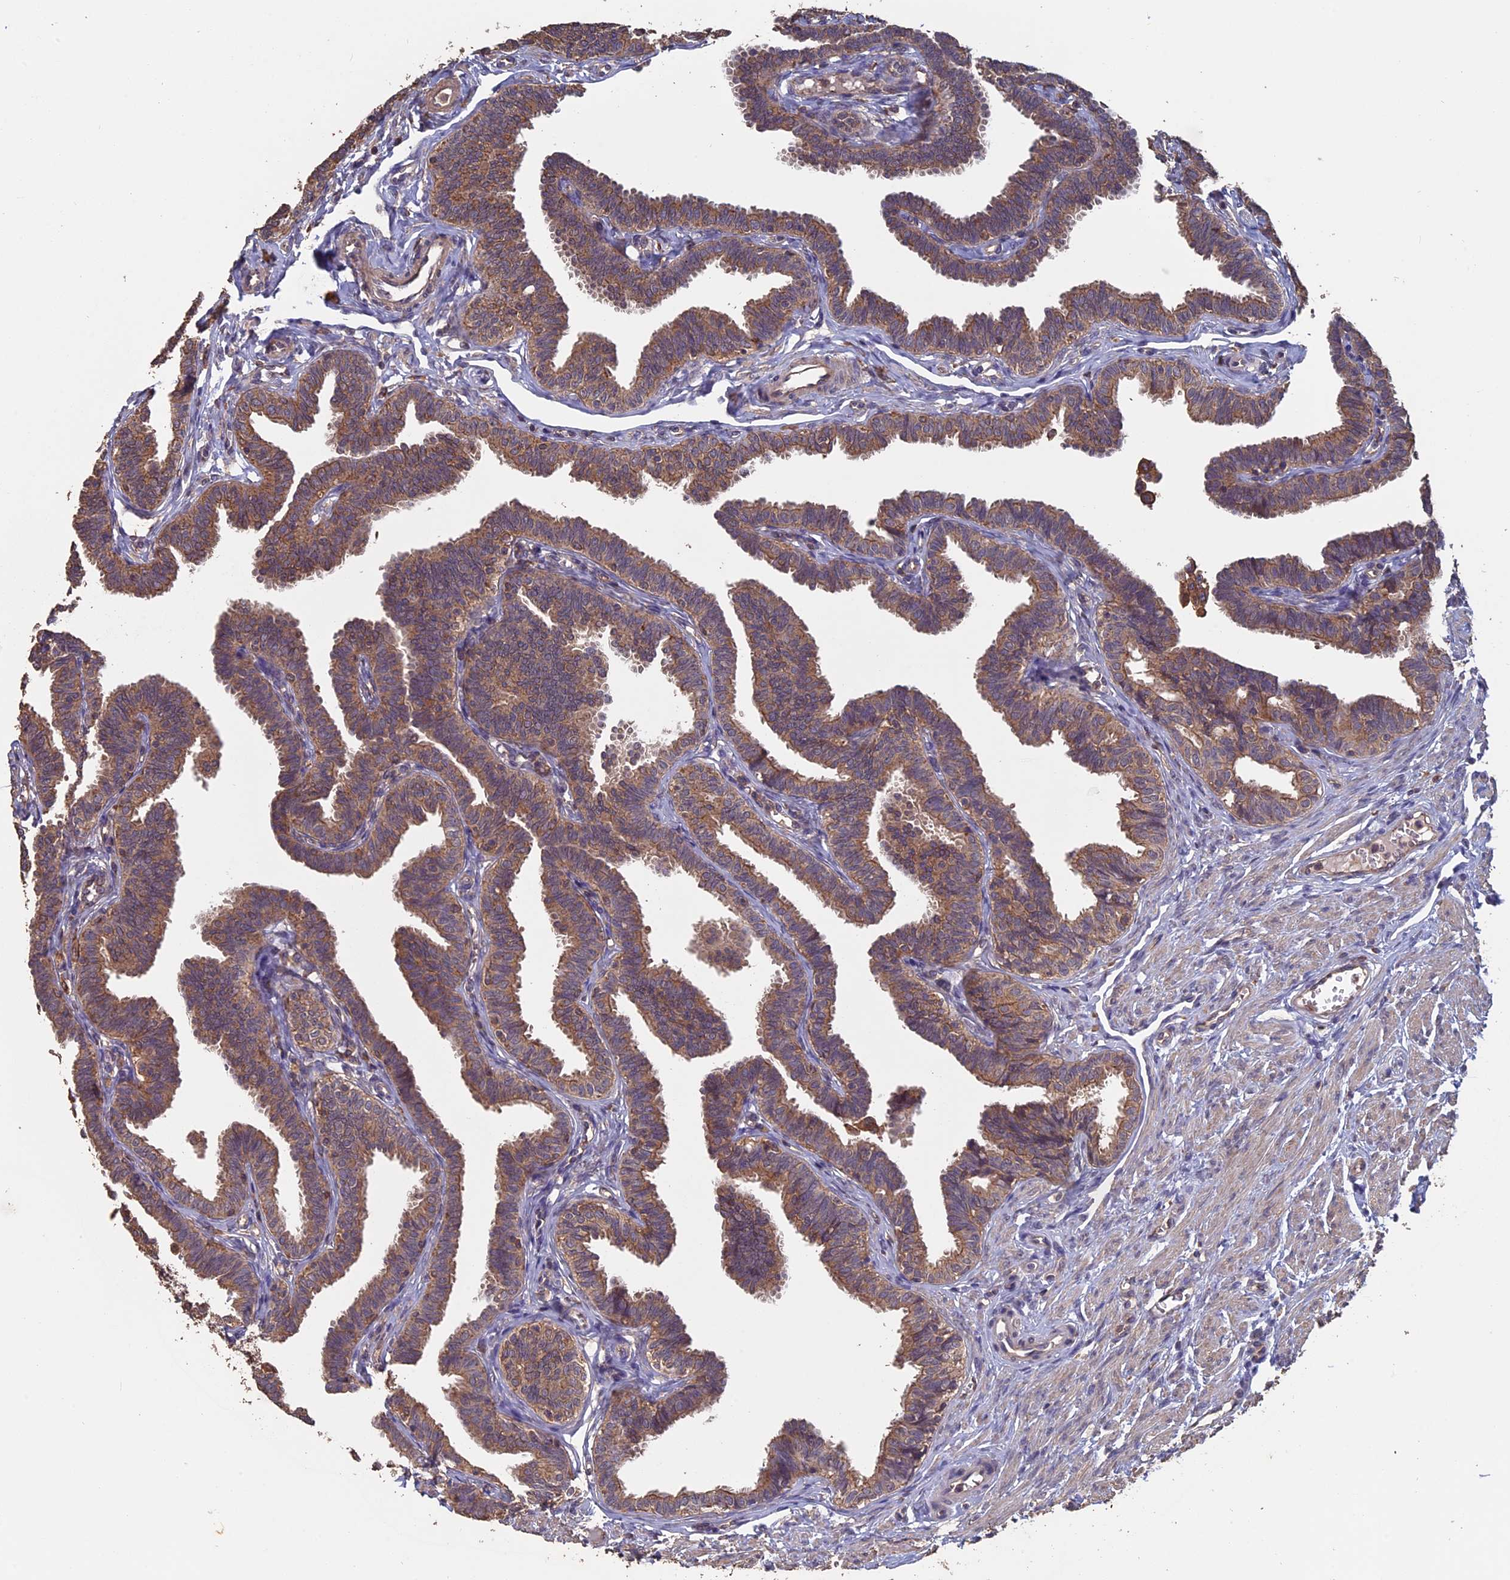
{"staining": {"intensity": "moderate", "quantity": ">75%", "location": "cytoplasmic/membranous"}, "tissue": "fallopian tube", "cell_type": "Glandular cells", "image_type": "normal", "snomed": [{"axis": "morphology", "description": "Normal tissue, NOS"}, {"axis": "topography", "description": "Fallopian tube"}, {"axis": "topography", "description": "Ovary"}], "caption": "Brown immunohistochemical staining in benign fallopian tube displays moderate cytoplasmic/membranous positivity in approximately >75% of glandular cells.", "gene": "PIGQ", "patient": {"sex": "female", "age": 23}}